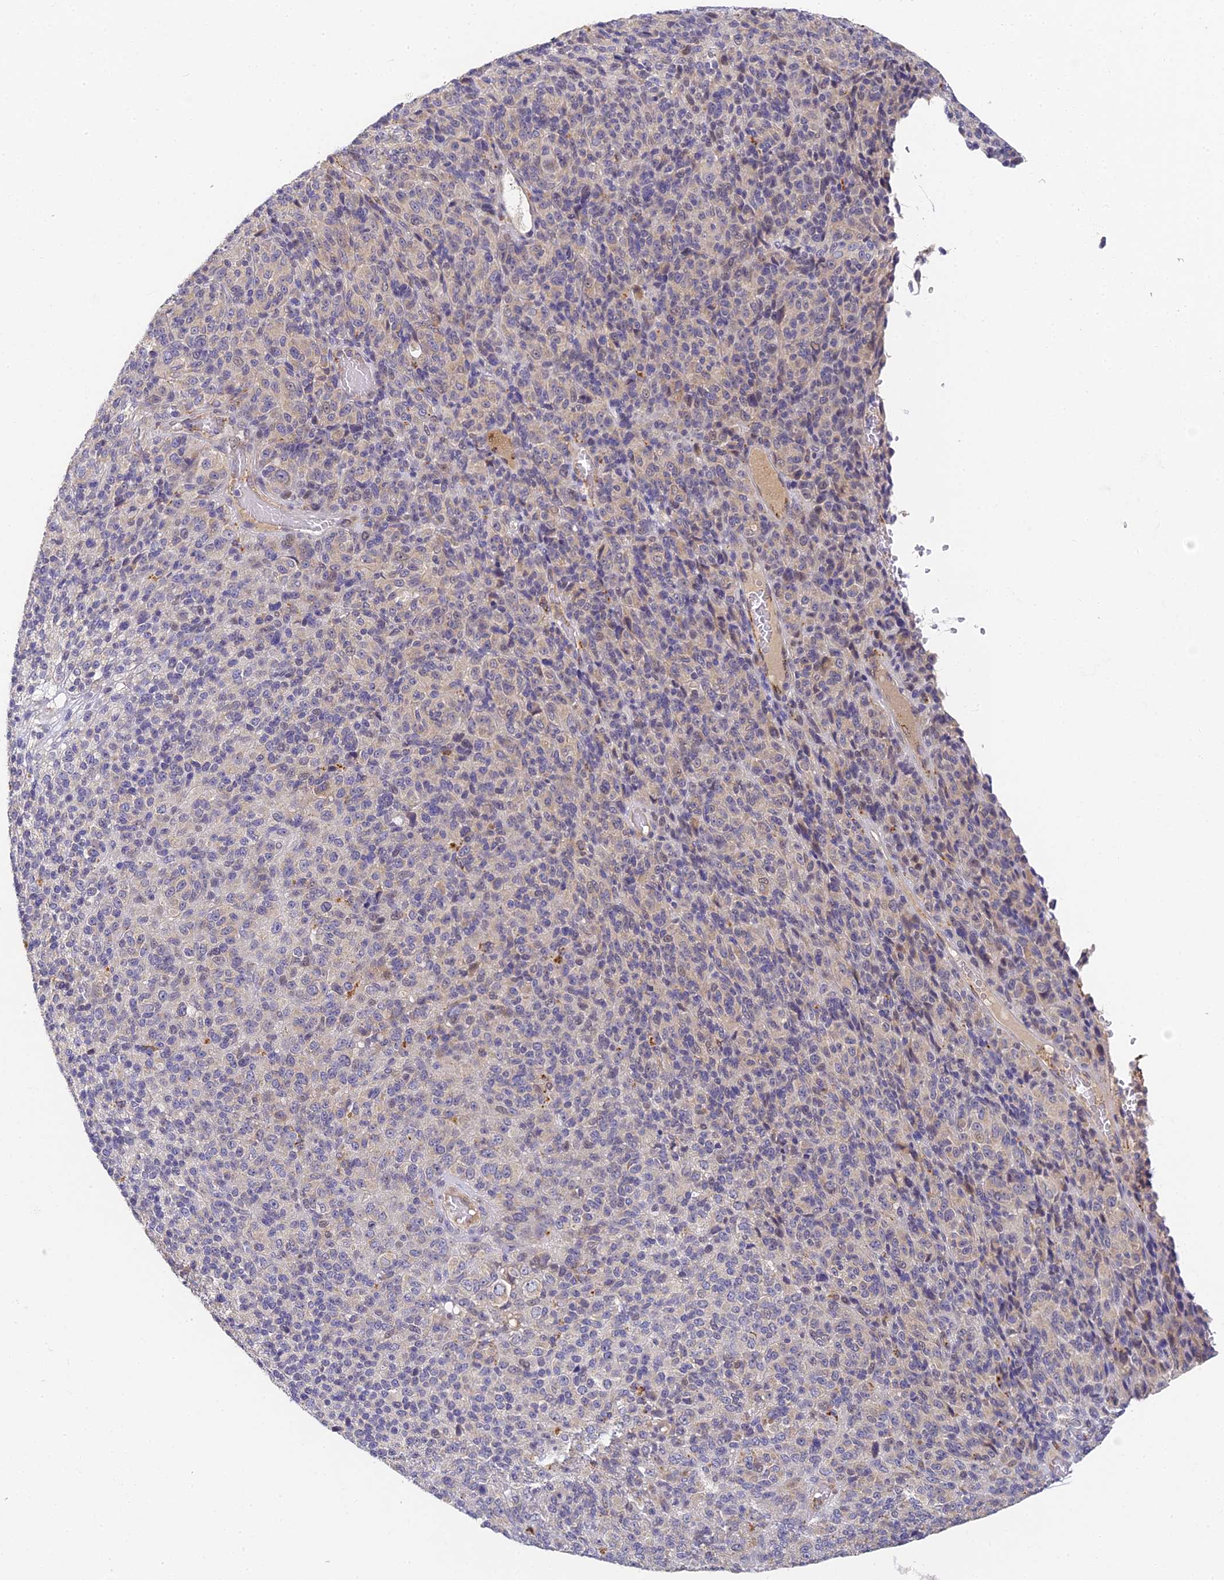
{"staining": {"intensity": "negative", "quantity": "none", "location": "none"}, "tissue": "melanoma", "cell_type": "Tumor cells", "image_type": "cancer", "snomed": [{"axis": "morphology", "description": "Malignant melanoma, Metastatic site"}, {"axis": "topography", "description": "Brain"}], "caption": "Immunohistochemistry image of human malignant melanoma (metastatic site) stained for a protein (brown), which shows no expression in tumor cells. (DAB IHC visualized using brightfield microscopy, high magnification).", "gene": "DNAAF10", "patient": {"sex": "female", "age": 56}}